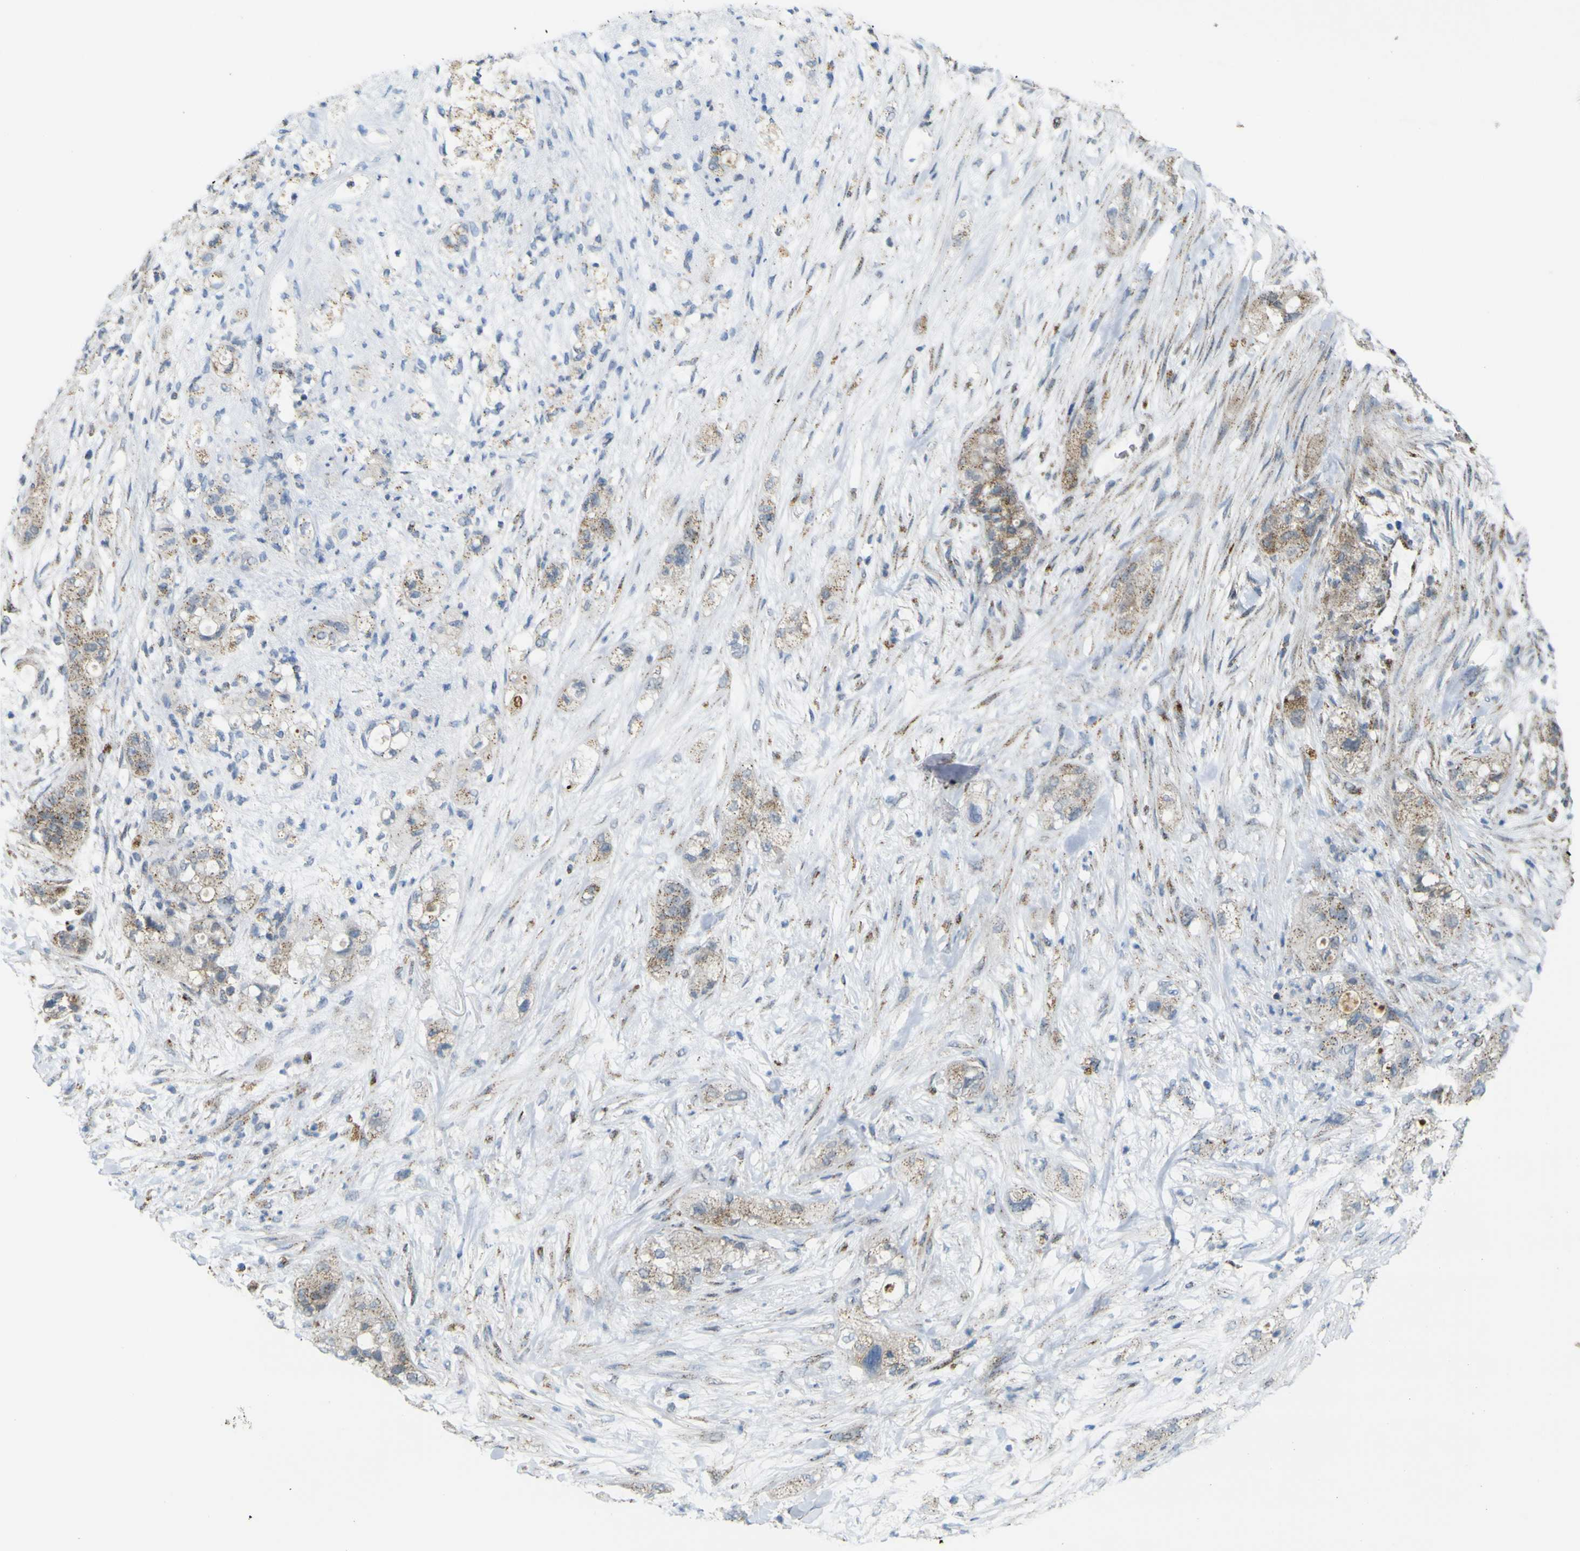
{"staining": {"intensity": "weak", "quantity": ">75%", "location": "cytoplasmic/membranous"}, "tissue": "pancreatic cancer", "cell_type": "Tumor cells", "image_type": "cancer", "snomed": [{"axis": "morphology", "description": "Adenocarcinoma, NOS"}, {"axis": "topography", "description": "Pancreas"}], "caption": "Protein staining displays weak cytoplasmic/membranous expression in approximately >75% of tumor cells in pancreatic cancer.", "gene": "ACBD5", "patient": {"sex": "female", "age": 78}}